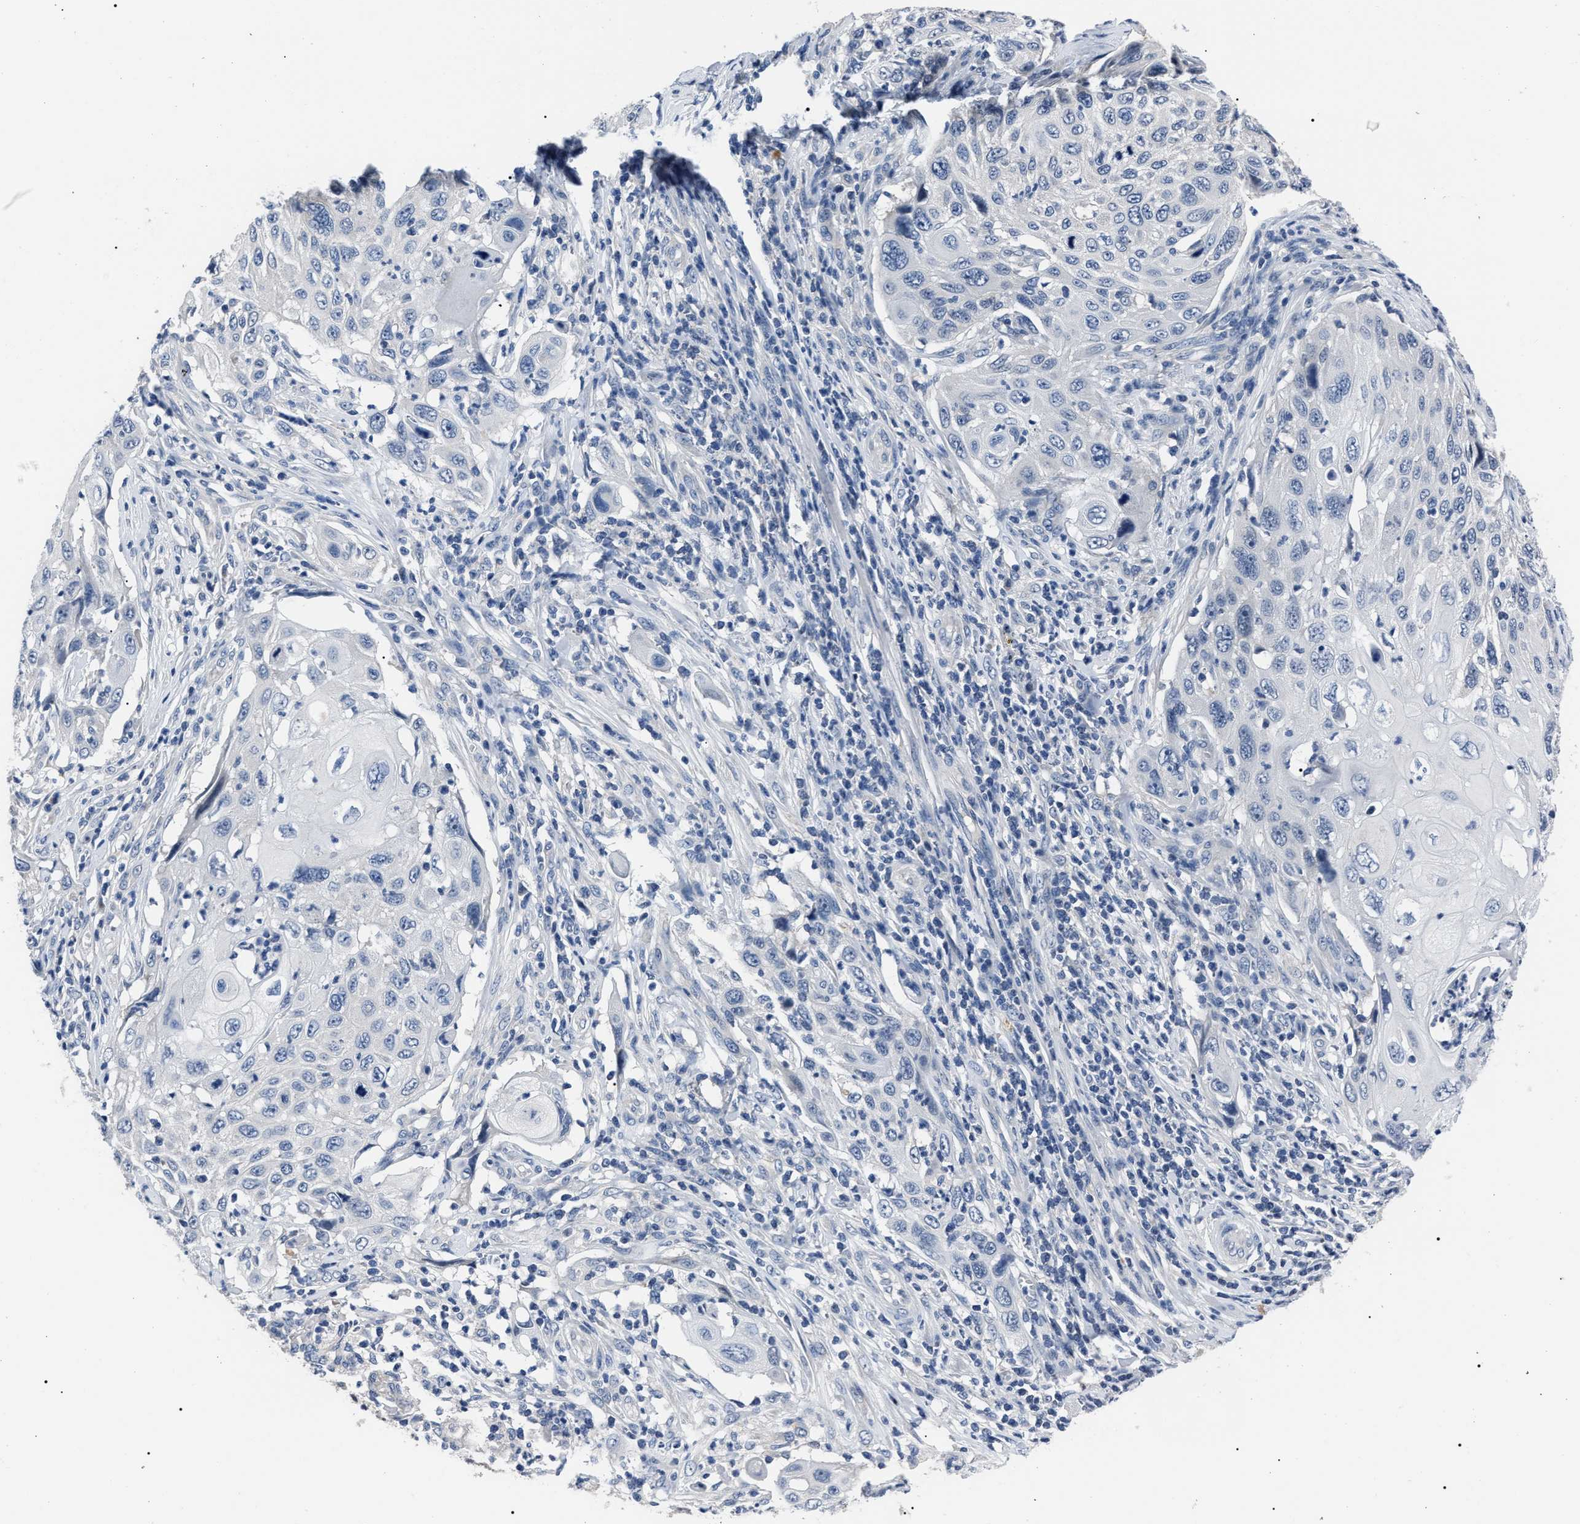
{"staining": {"intensity": "negative", "quantity": "none", "location": "none"}, "tissue": "cervical cancer", "cell_type": "Tumor cells", "image_type": "cancer", "snomed": [{"axis": "morphology", "description": "Squamous cell carcinoma, NOS"}, {"axis": "topography", "description": "Cervix"}], "caption": "Immunohistochemistry of human cervical squamous cell carcinoma exhibits no staining in tumor cells.", "gene": "LRWD1", "patient": {"sex": "female", "age": 70}}